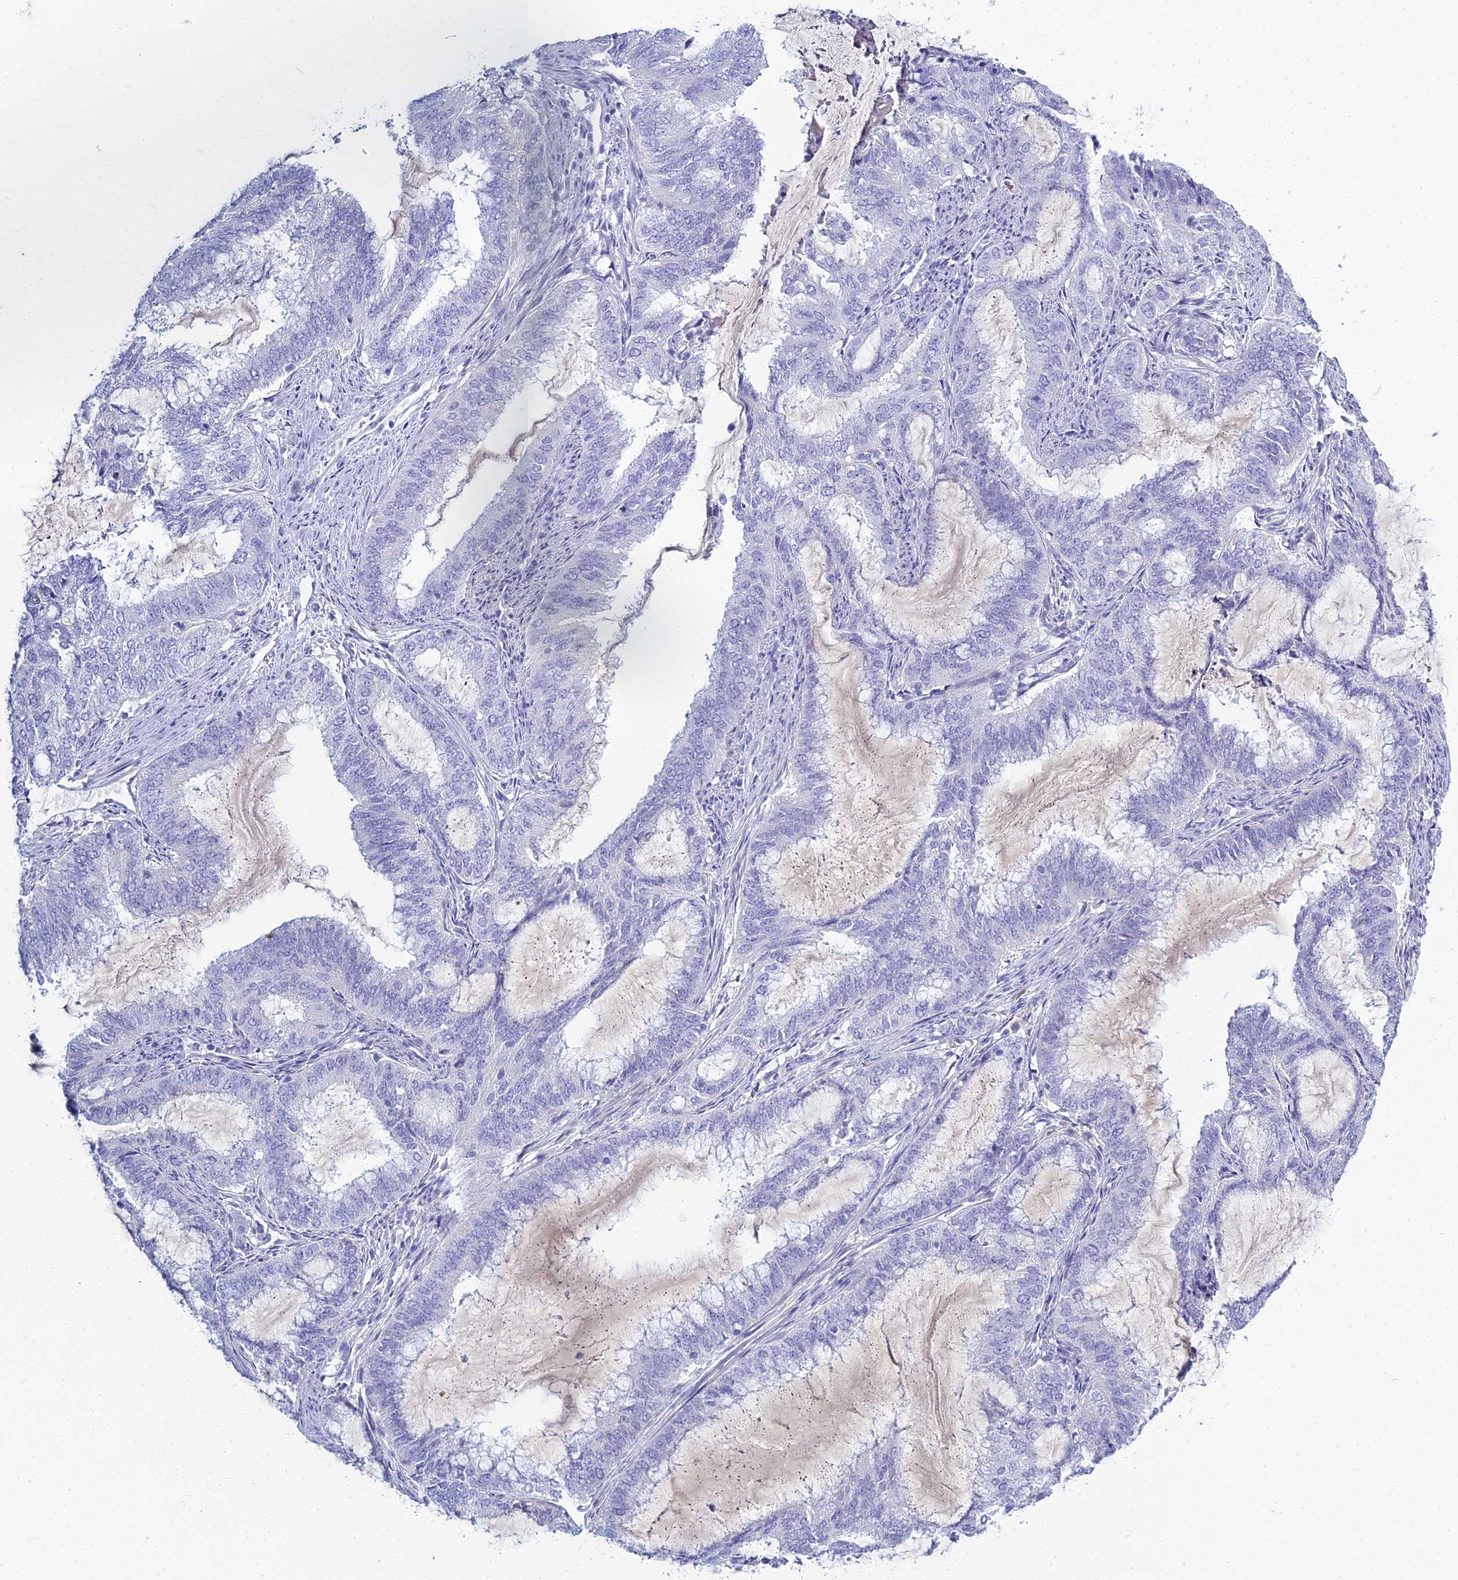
{"staining": {"intensity": "negative", "quantity": "none", "location": "none"}, "tissue": "endometrial cancer", "cell_type": "Tumor cells", "image_type": "cancer", "snomed": [{"axis": "morphology", "description": "Adenocarcinoma, NOS"}, {"axis": "topography", "description": "Endometrium"}], "caption": "Photomicrograph shows no protein staining in tumor cells of endometrial adenocarcinoma tissue.", "gene": "MUC13", "patient": {"sex": "female", "age": 51}}